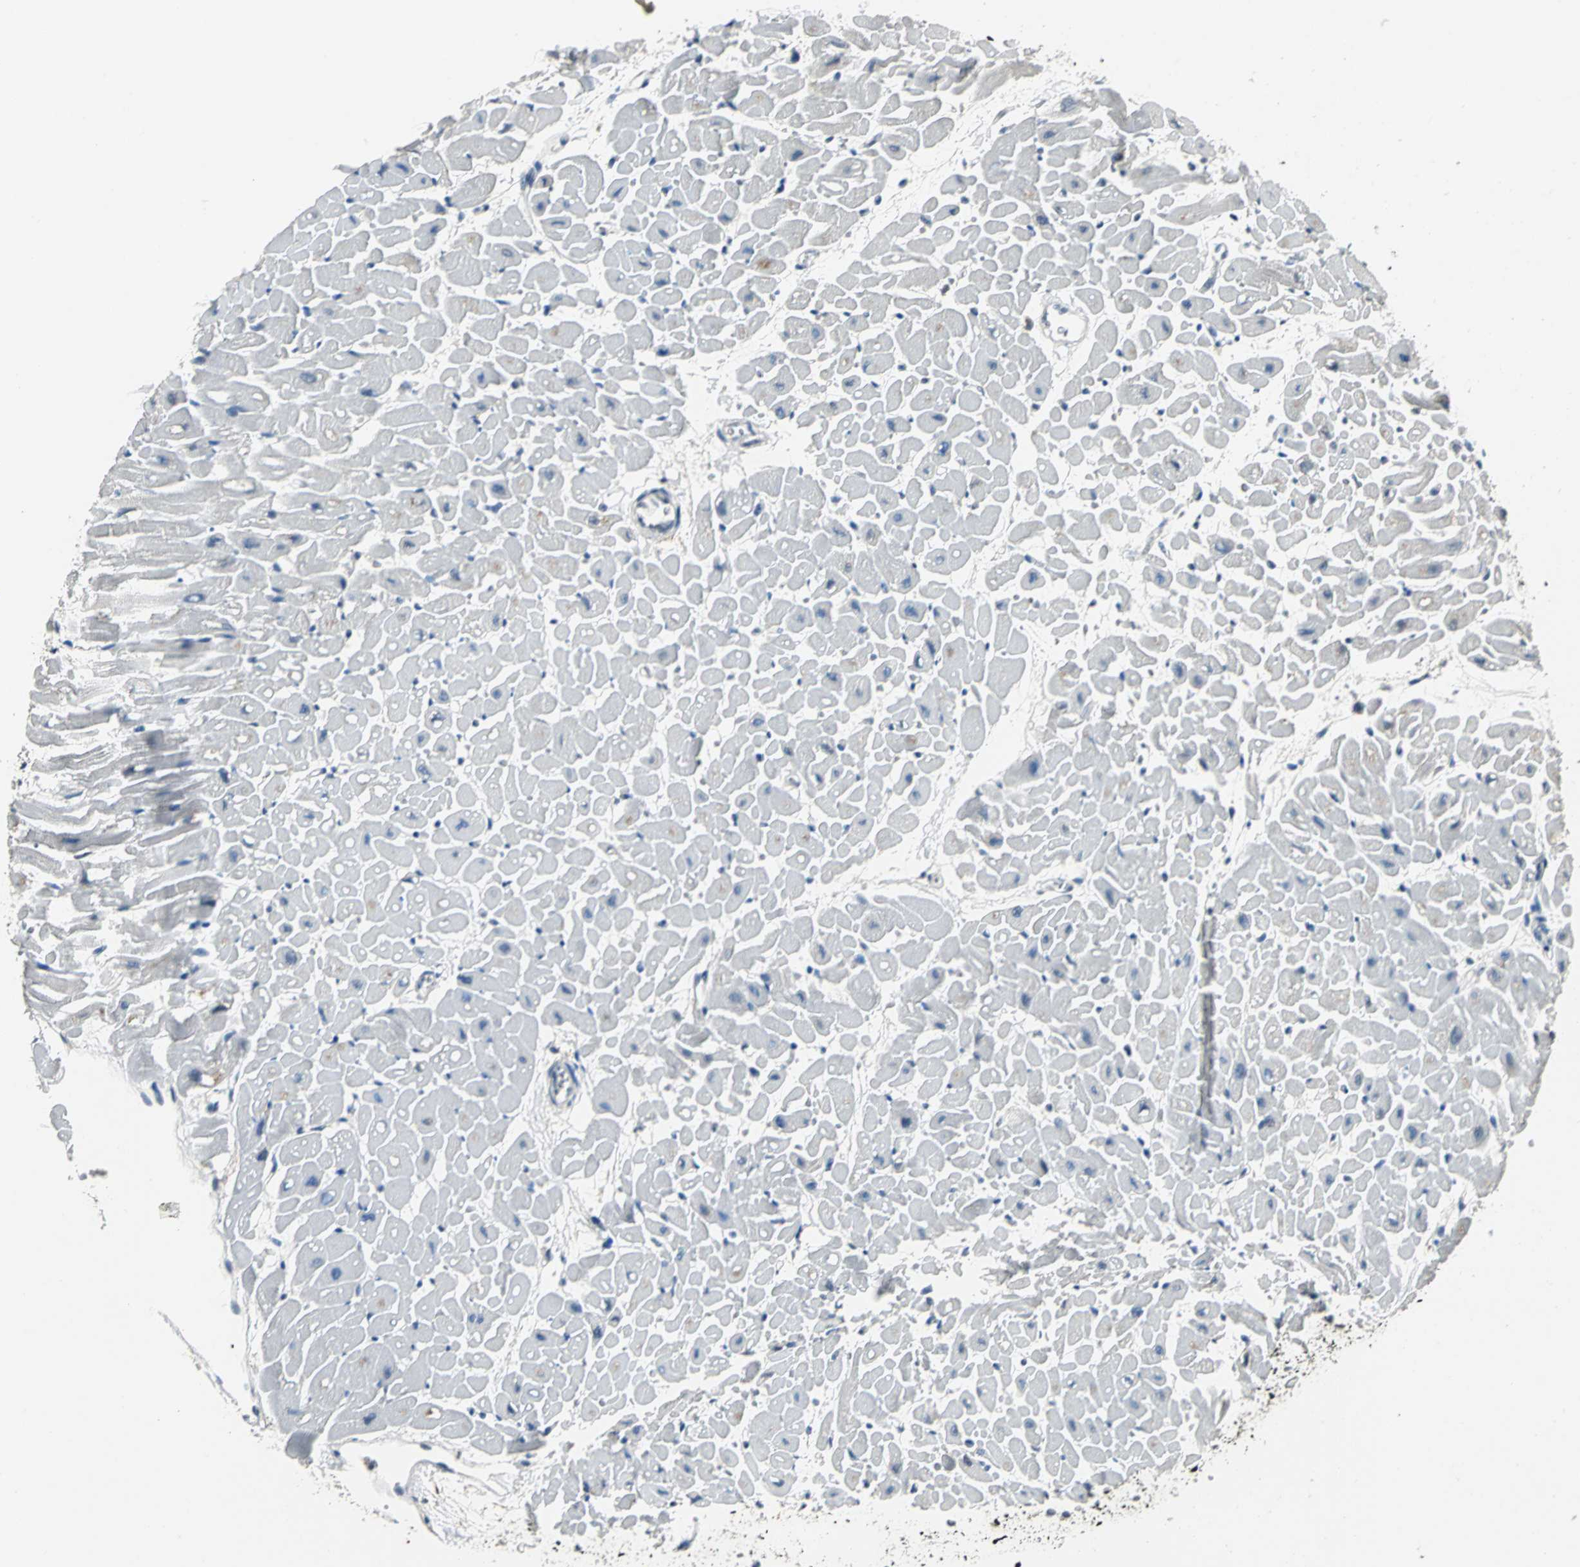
{"staining": {"intensity": "weak", "quantity": ">75%", "location": "cytoplasmic/membranous"}, "tissue": "heart muscle", "cell_type": "Cardiomyocytes", "image_type": "normal", "snomed": [{"axis": "morphology", "description": "Normal tissue, NOS"}, {"axis": "topography", "description": "Heart"}], "caption": "Weak cytoplasmic/membranous staining for a protein is present in approximately >75% of cardiomyocytes of unremarkable heart muscle using immunohistochemistry.", "gene": "JADE3", "patient": {"sex": "male", "age": 45}}